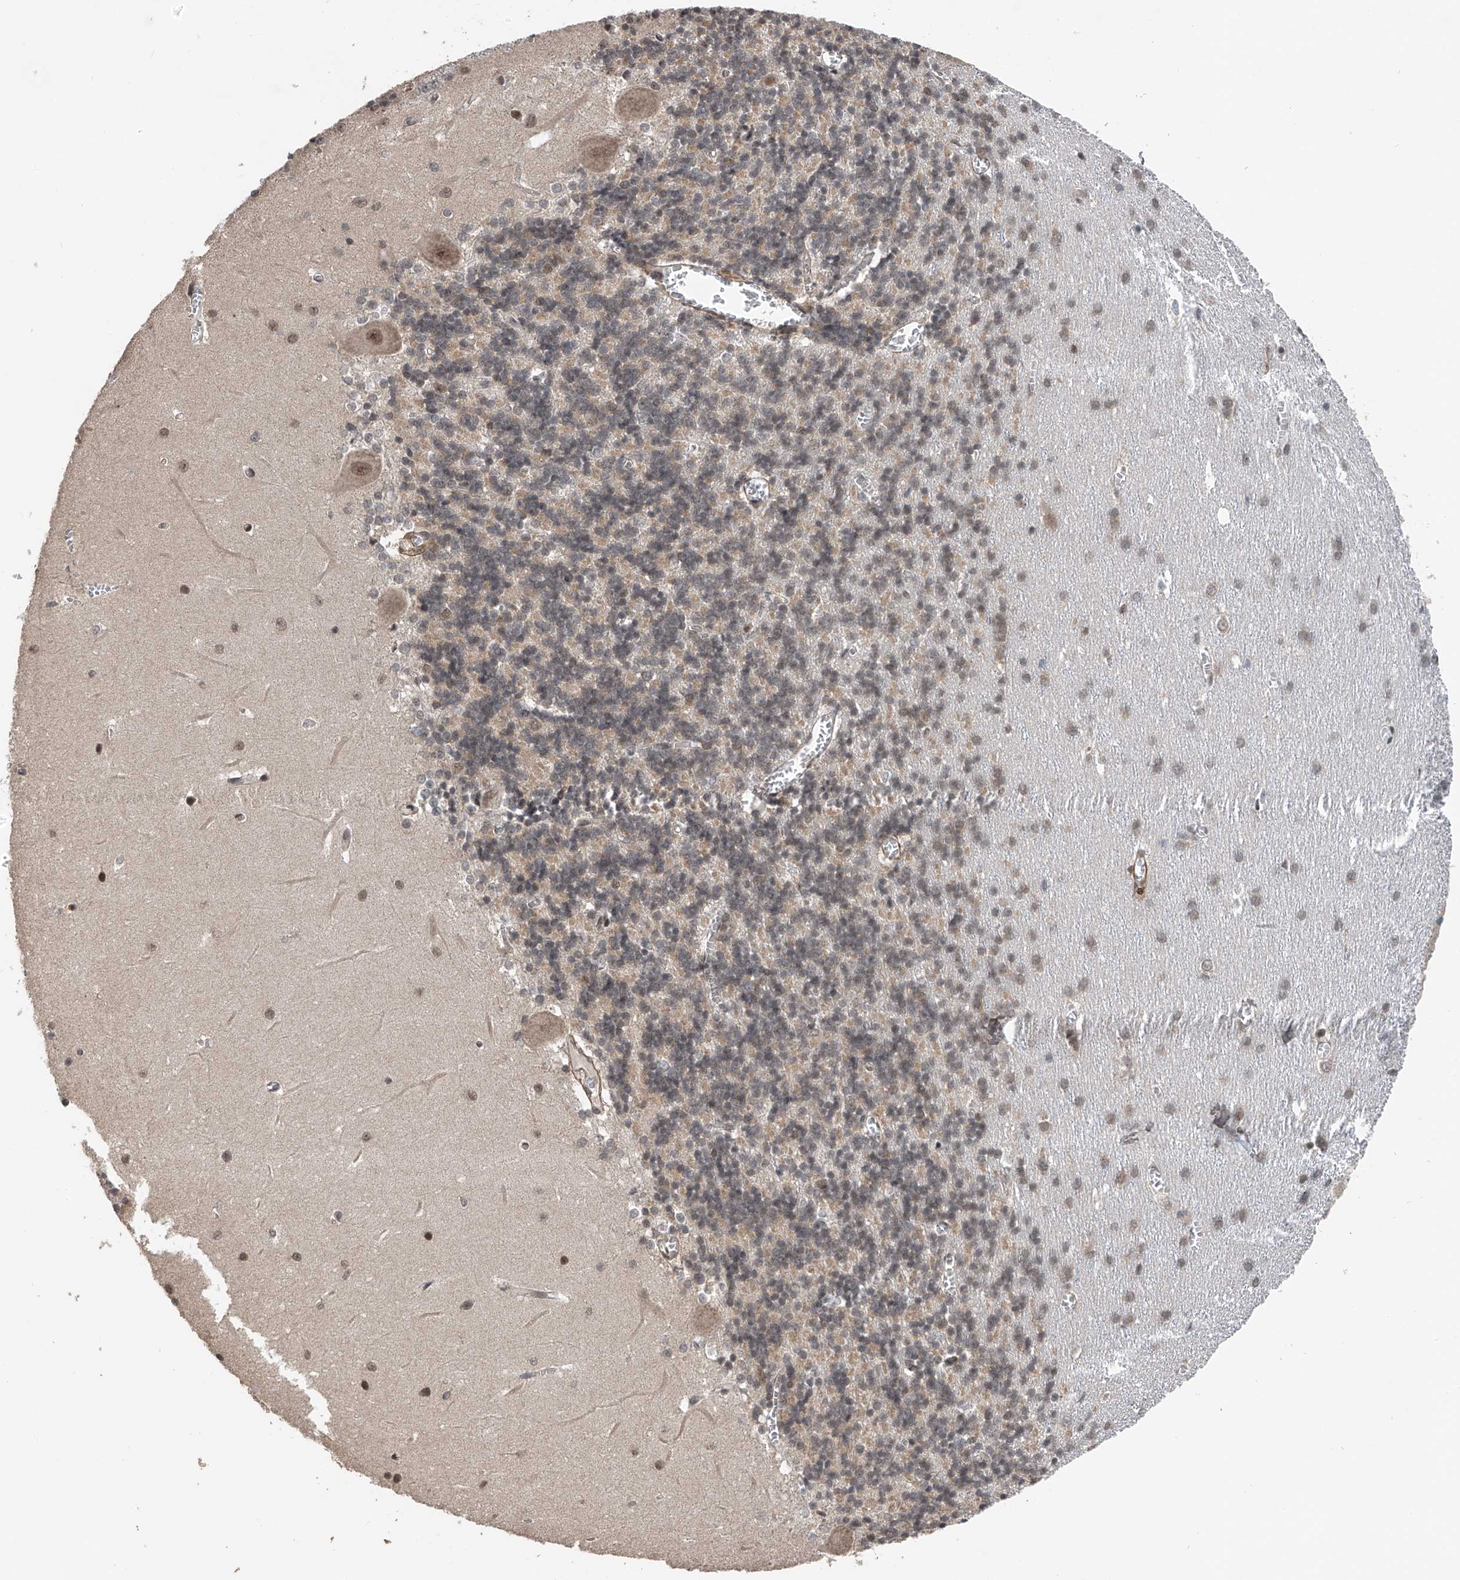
{"staining": {"intensity": "weak", "quantity": "25%-75%", "location": "cytoplasmic/membranous,nuclear"}, "tissue": "cerebellum", "cell_type": "Cells in granular layer", "image_type": "normal", "snomed": [{"axis": "morphology", "description": "Normal tissue, NOS"}, {"axis": "topography", "description": "Cerebellum"}], "caption": "Immunohistochemistry staining of normal cerebellum, which demonstrates low levels of weak cytoplasmic/membranous,nuclear expression in approximately 25%-75% of cells in granular layer indicating weak cytoplasmic/membranous,nuclear protein positivity. The staining was performed using DAB (3,3'-diaminobenzidine) (brown) for protein detection and nuclei were counterstained in hematoxylin (blue).", "gene": "DNAJC9", "patient": {"sex": "male", "age": 37}}